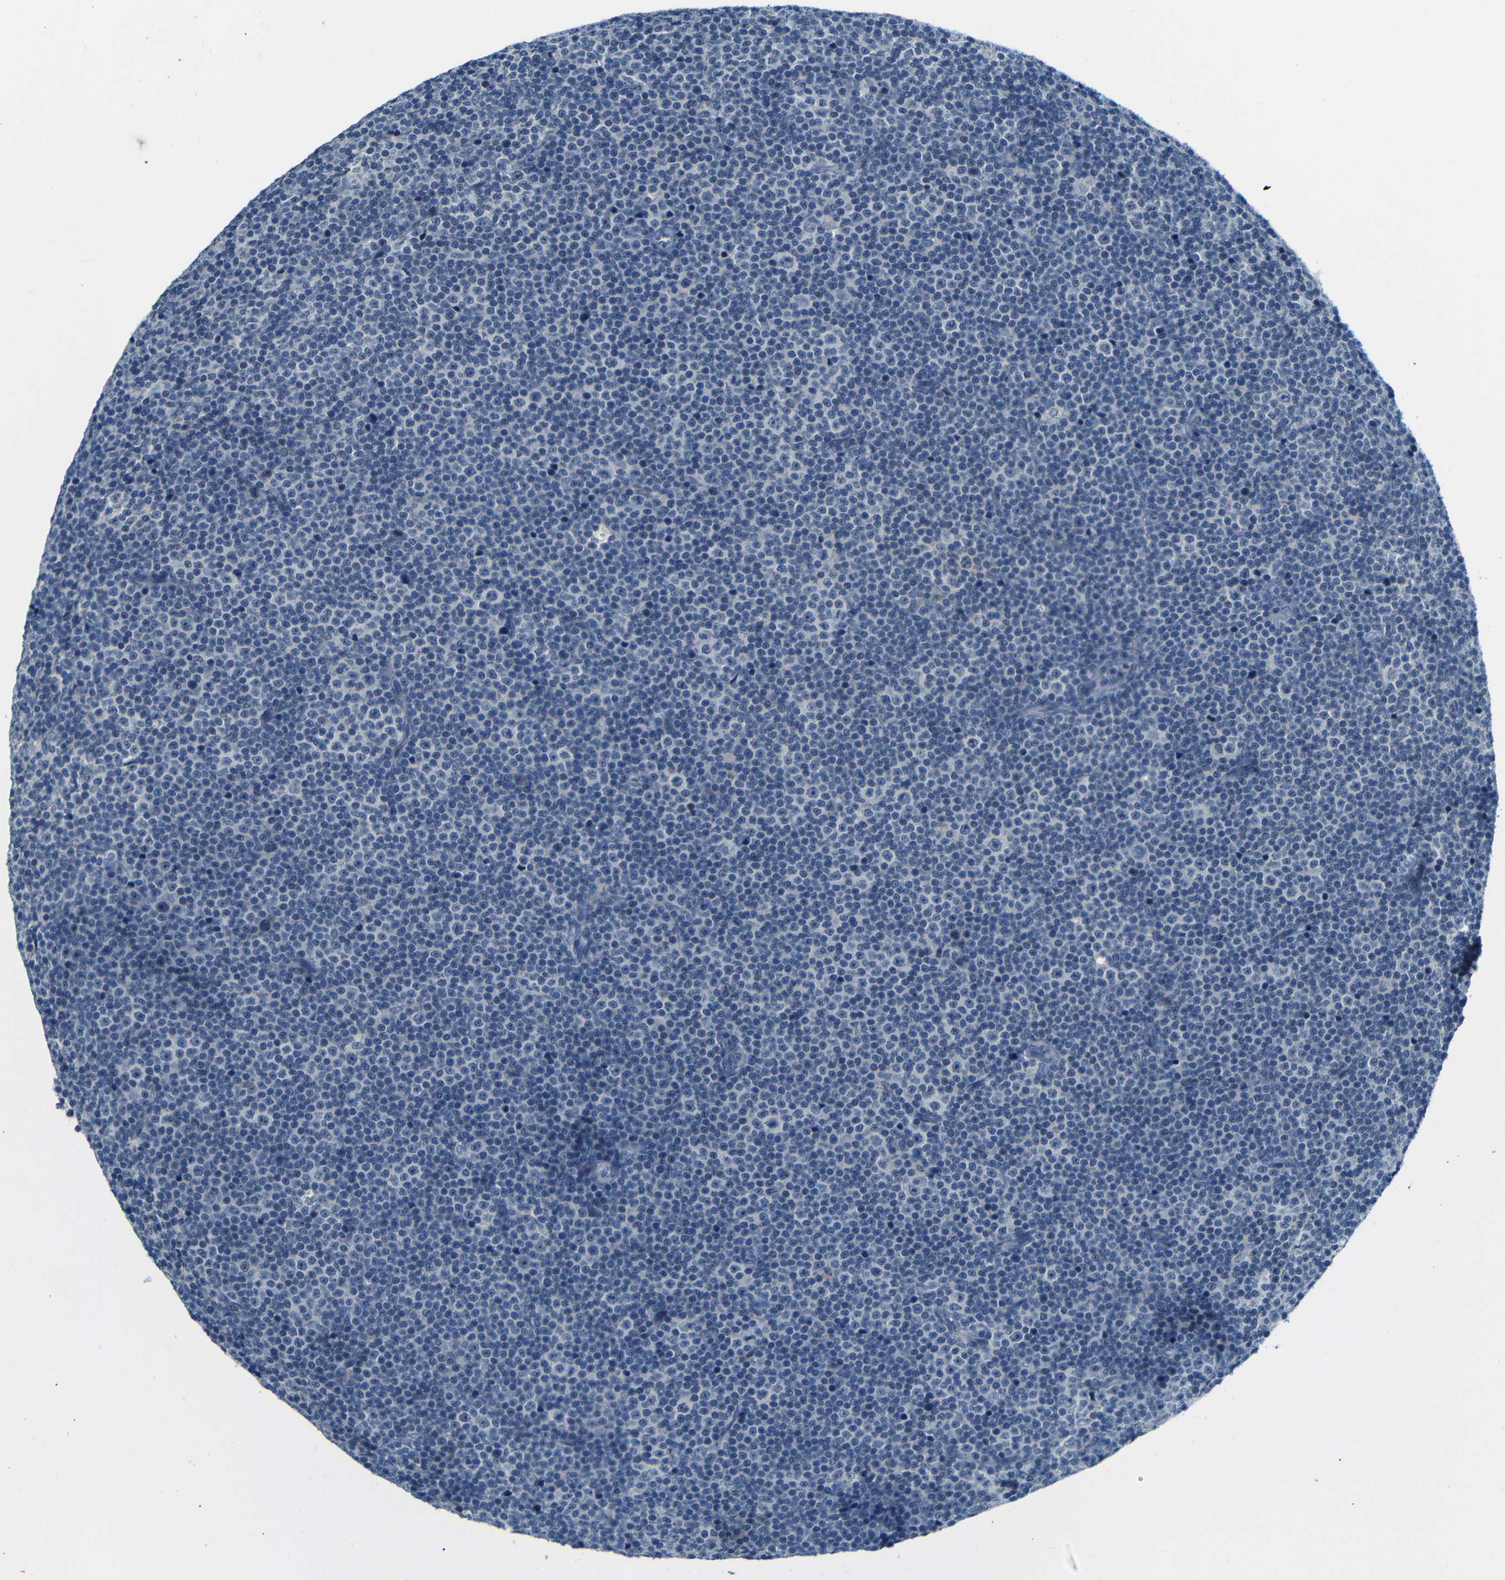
{"staining": {"intensity": "negative", "quantity": "none", "location": "none"}, "tissue": "lymphoma", "cell_type": "Tumor cells", "image_type": "cancer", "snomed": [{"axis": "morphology", "description": "Malignant lymphoma, non-Hodgkin's type, Low grade"}, {"axis": "topography", "description": "Lymph node"}], "caption": "The immunohistochemistry photomicrograph has no significant staining in tumor cells of malignant lymphoma, non-Hodgkin's type (low-grade) tissue.", "gene": "ANK3", "patient": {"sex": "female", "age": 67}}